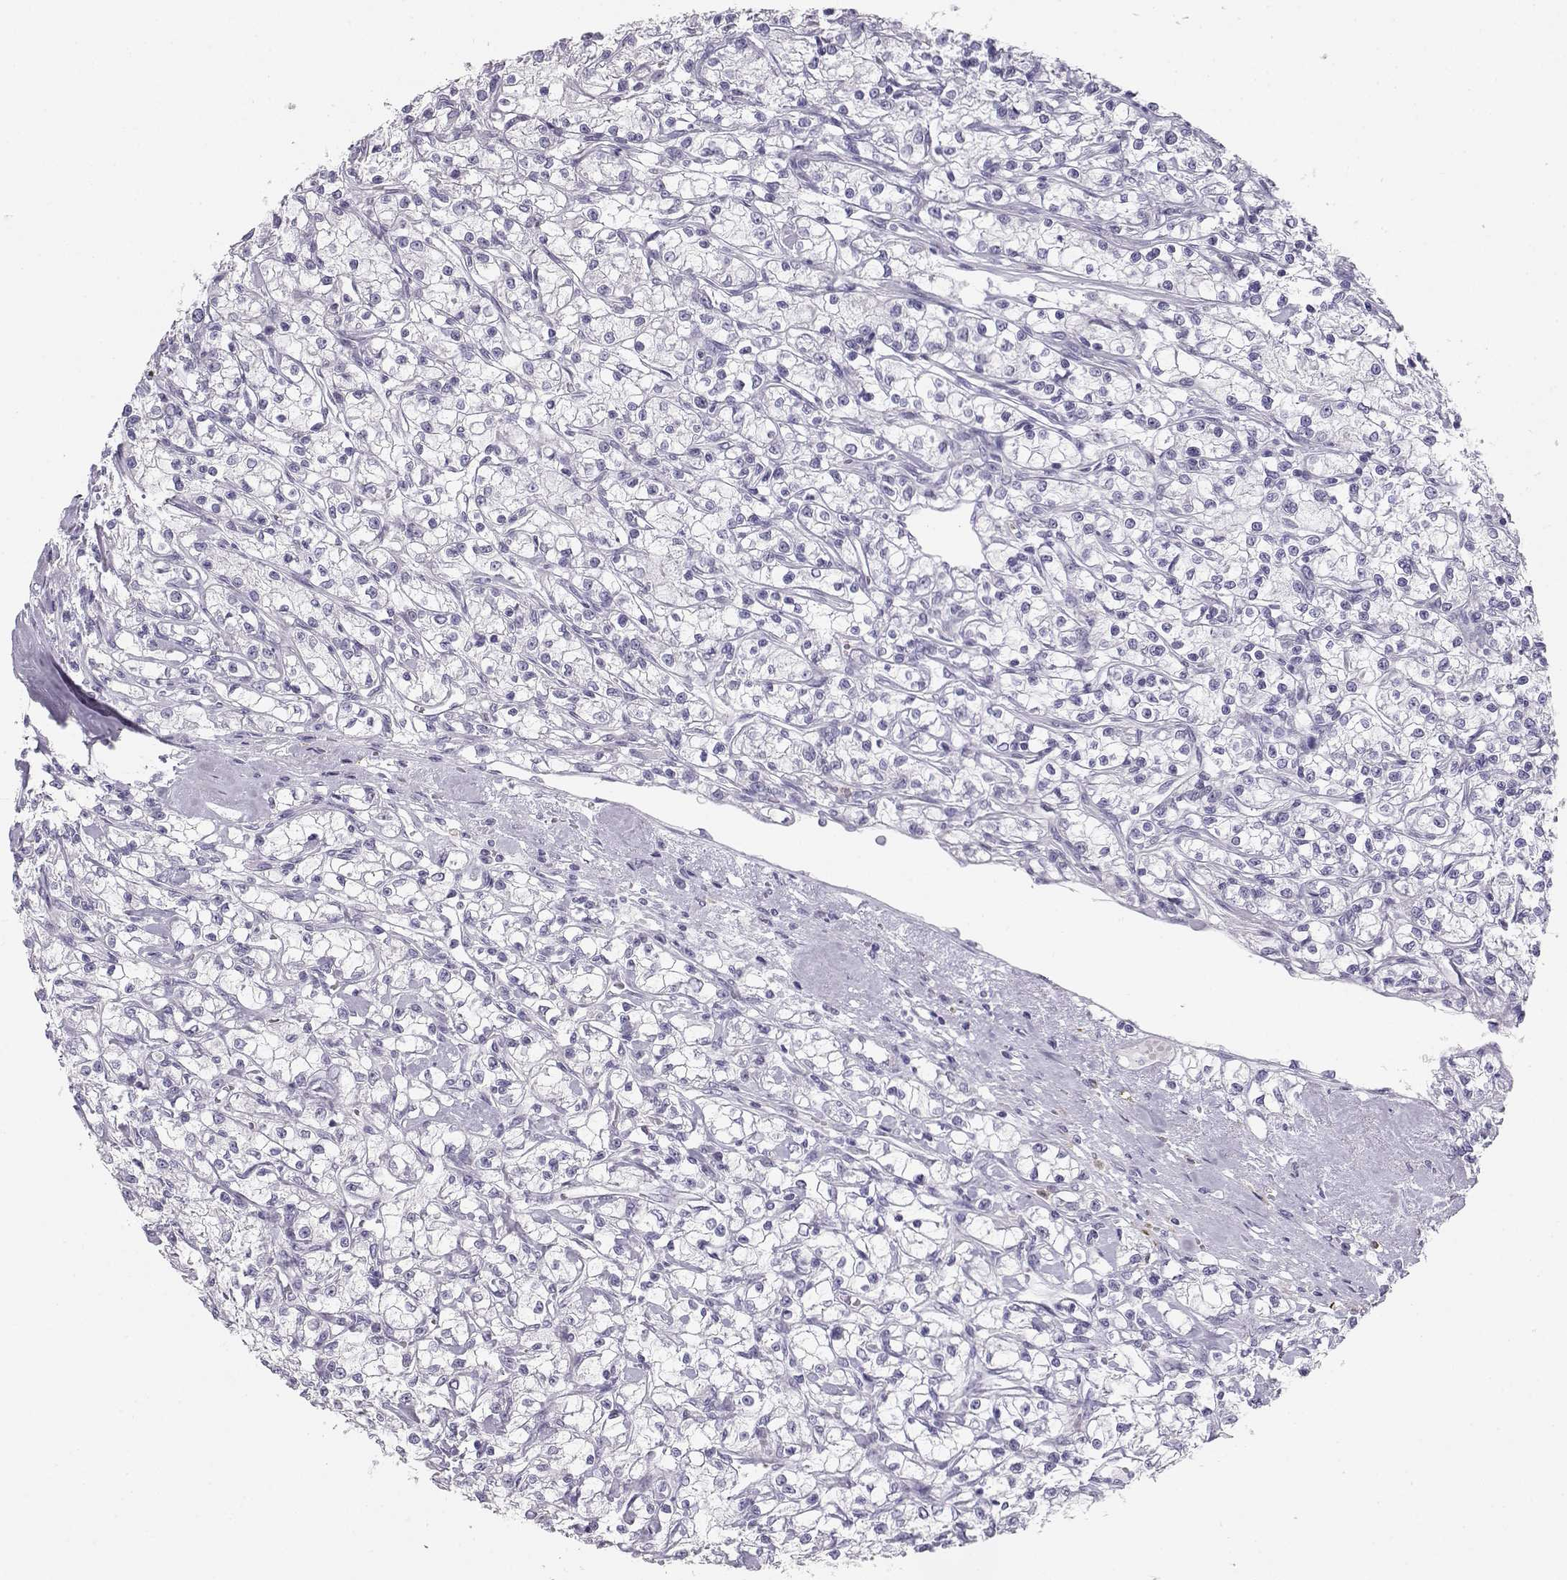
{"staining": {"intensity": "negative", "quantity": "none", "location": "none"}, "tissue": "renal cancer", "cell_type": "Tumor cells", "image_type": "cancer", "snomed": [{"axis": "morphology", "description": "Adenocarcinoma, NOS"}, {"axis": "topography", "description": "Kidney"}], "caption": "Tumor cells are negative for protein expression in human renal cancer (adenocarcinoma). (DAB immunohistochemistry (IHC) visualized using brightfield microscopy, high magnification).", "gene": "NUTM1", "patient": {"sex": "female", "age": 59}}